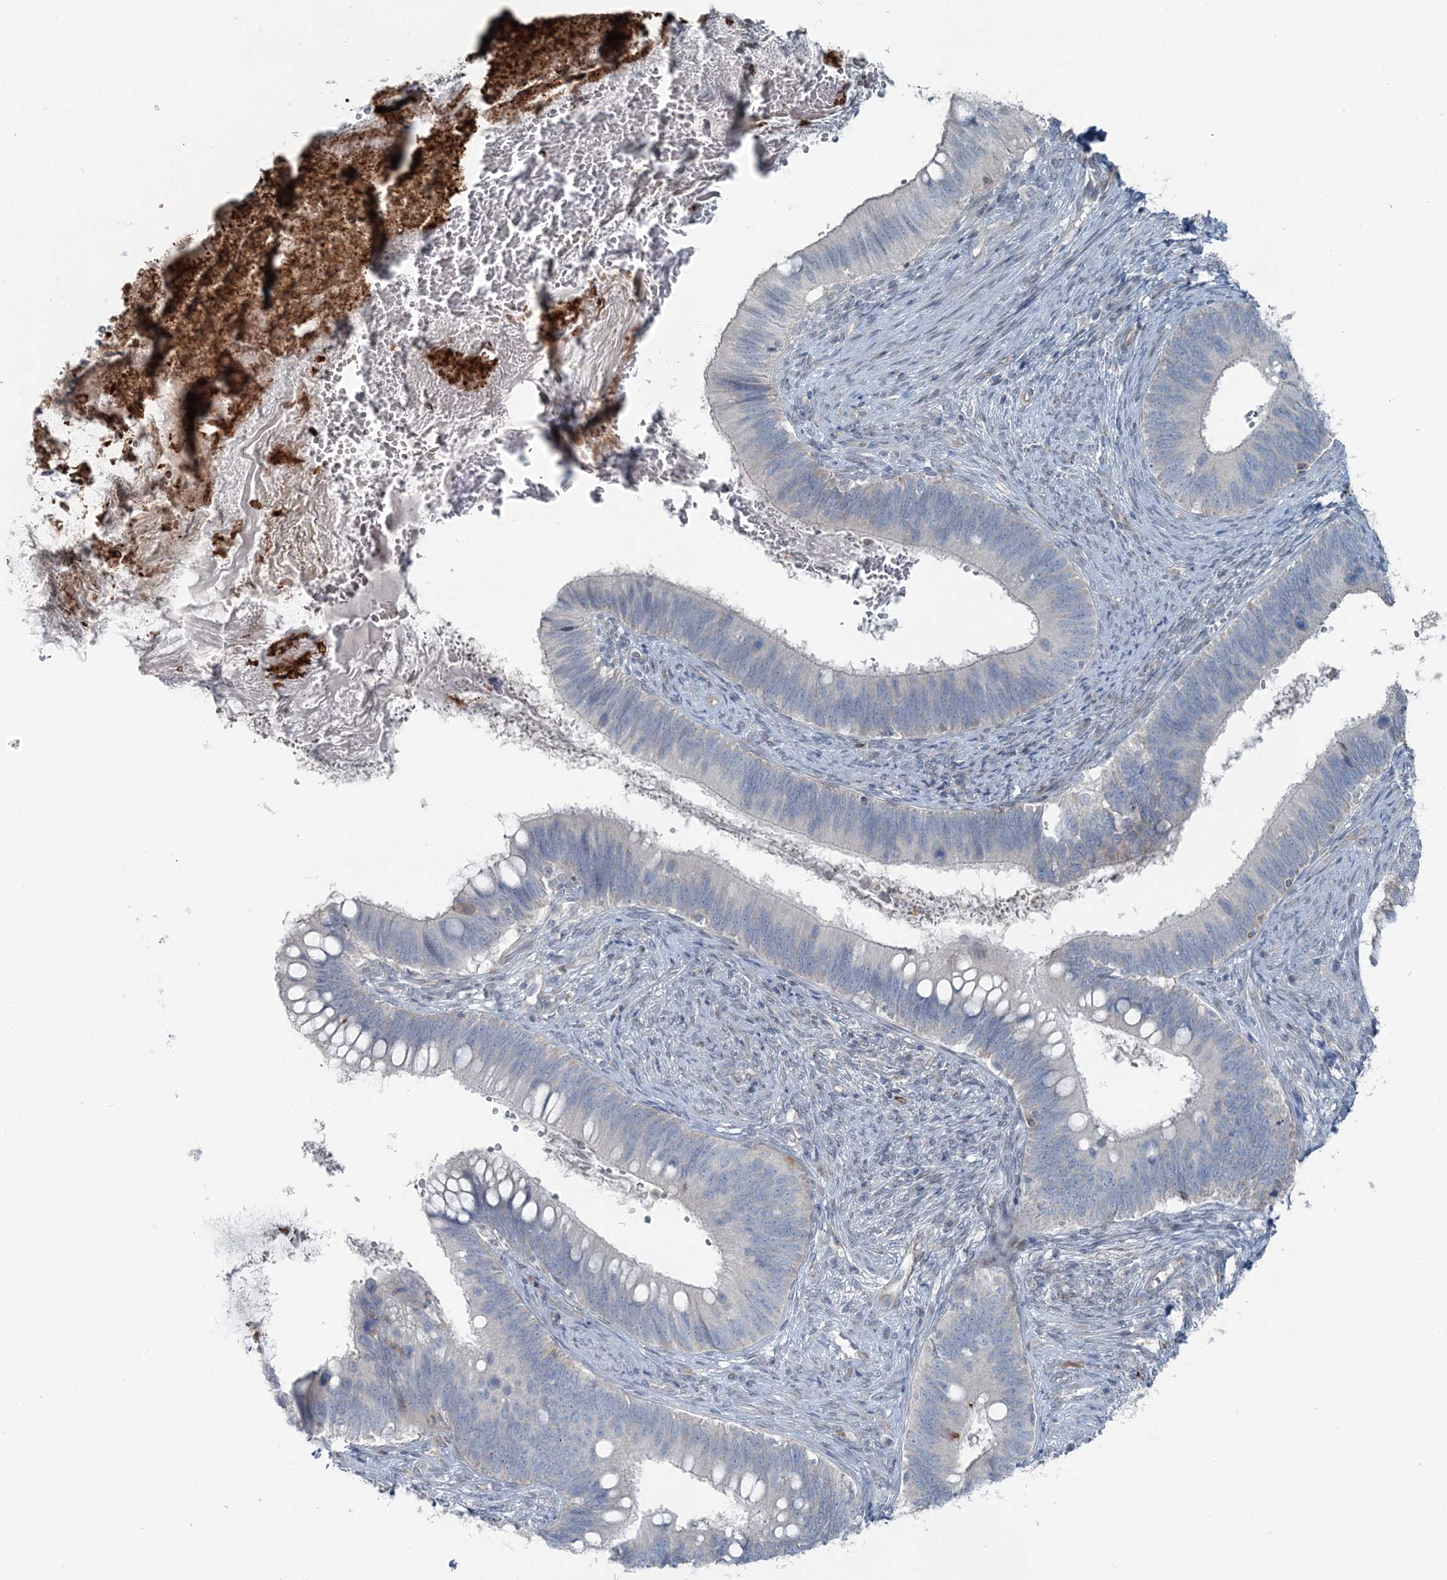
{"staining": {"intensity": "negative", "quantity": "none", "location": "none"}, "tissue": "cervical cancer", "cell_type": "Tumor cells", "image_type": "cancer", "snomed": [{"axis": "morphology", "description": "Adenocarcinoma, NOS"}, {"axis": "topography", "description": "Cervix"}], "caption": "DAB immunohistochemical staining of adenocarcinoma (cervical) displays no significant positivity in tumor cells. The staining was performed using DAB to visualize the protein expression in brown, while the nuclei were stained in blue with hematoxylin (Magnification: 20x).", "gene": "FBXL17", "patient": {"sex": "female", "age": 42}}